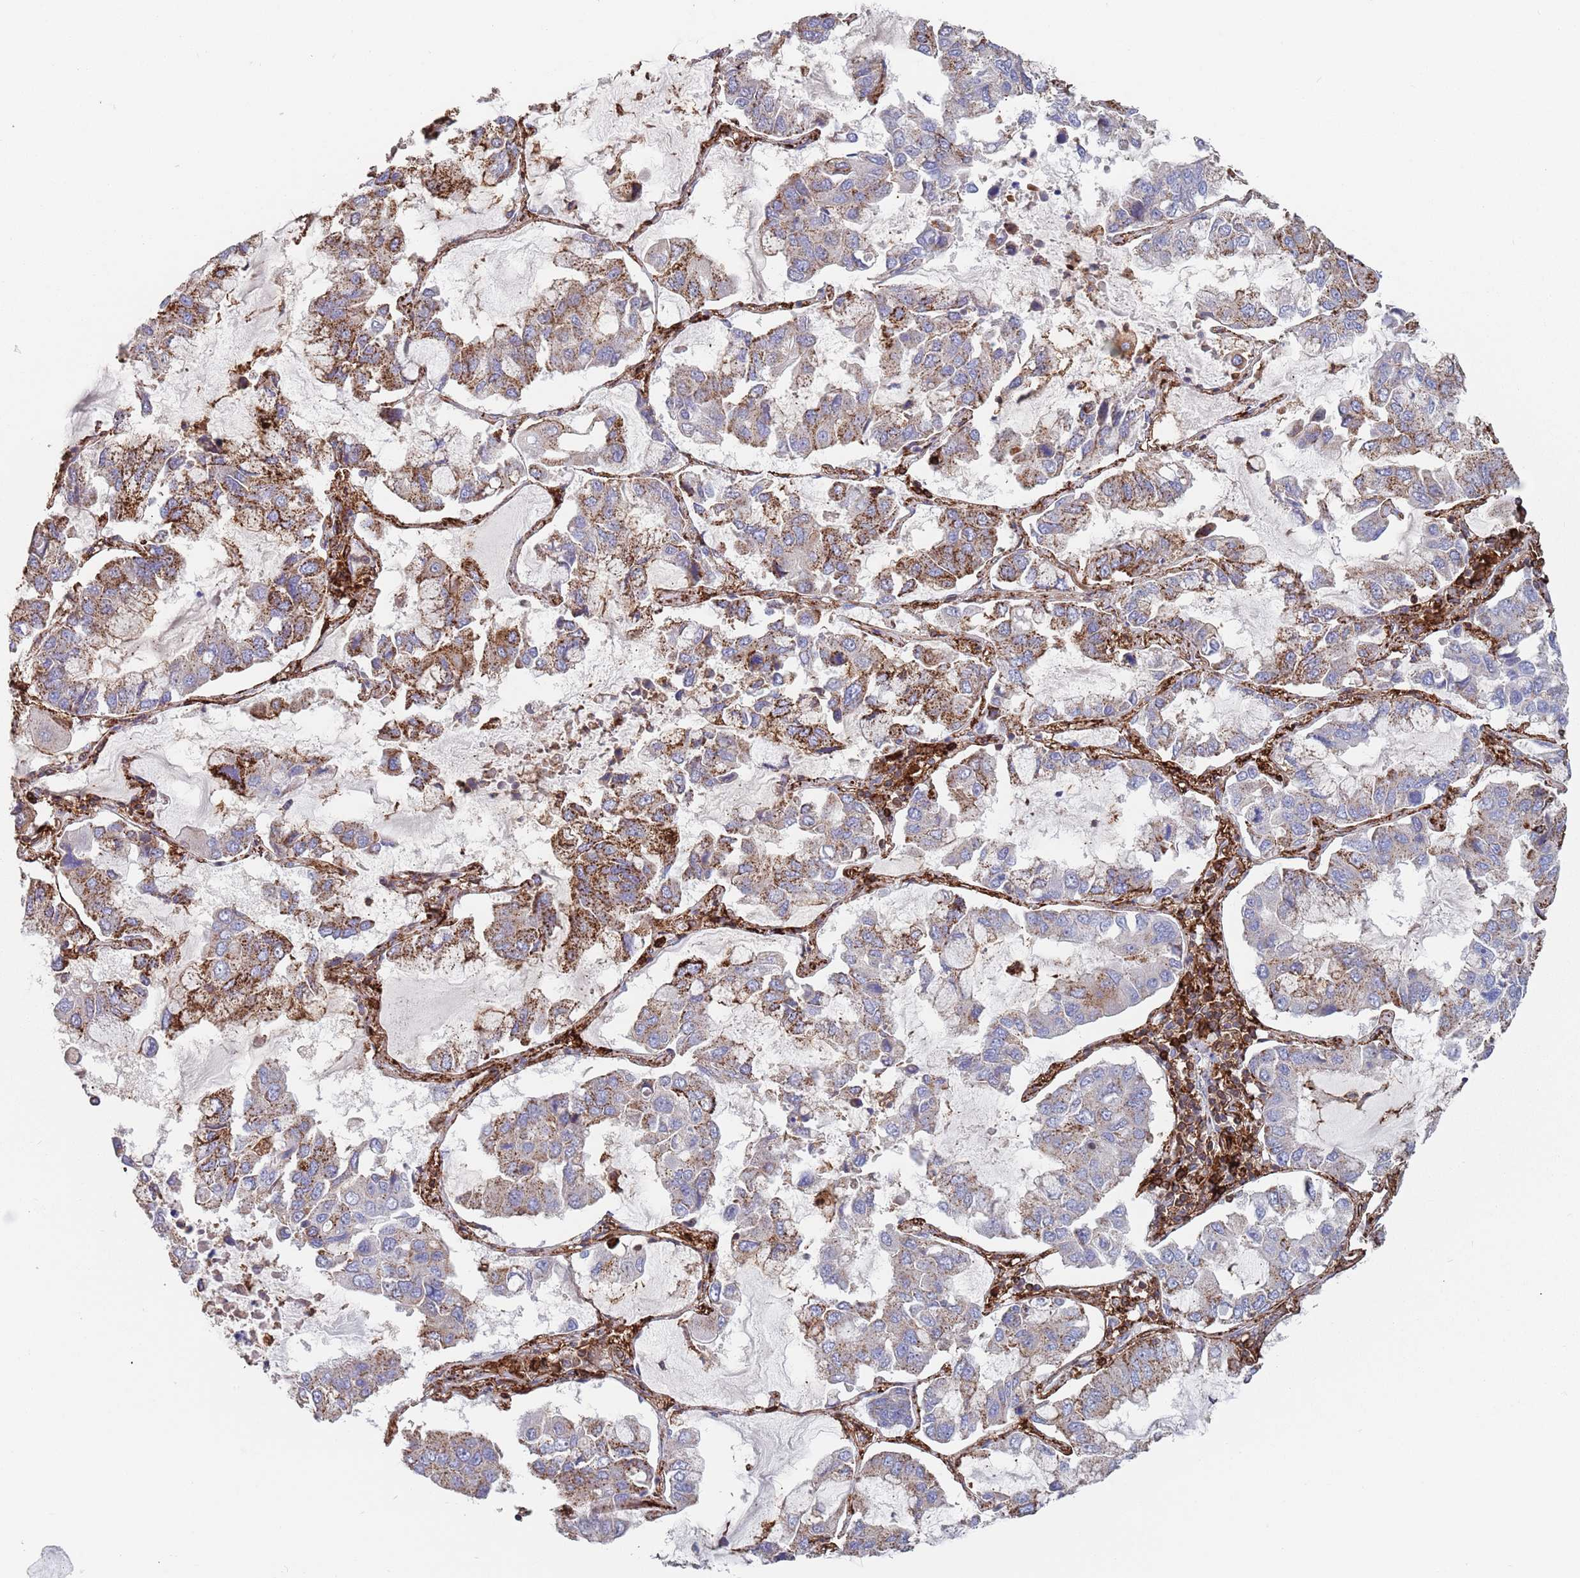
{"staining": {"intensity": "moderate", "quantity": "25%-75%", "location": "cytoplasmic/membranous"}, "tissue": "lung cancer", "cell_type": "Tumor cells", "image_type": "cancer", "snomed": [{"axis": "morphology", "description": "Adenocarcinoma, NOS"}, {"axis": "topography", "description": "Lung"}], "caption": "Protein analysis of lung cancer tissue reveals moderate cytoplasmic/membranous staining in approximately 25%-75% of tumor cells.", "gene": "RNF144A", "patient": {"sex": "male", "age": 64}}